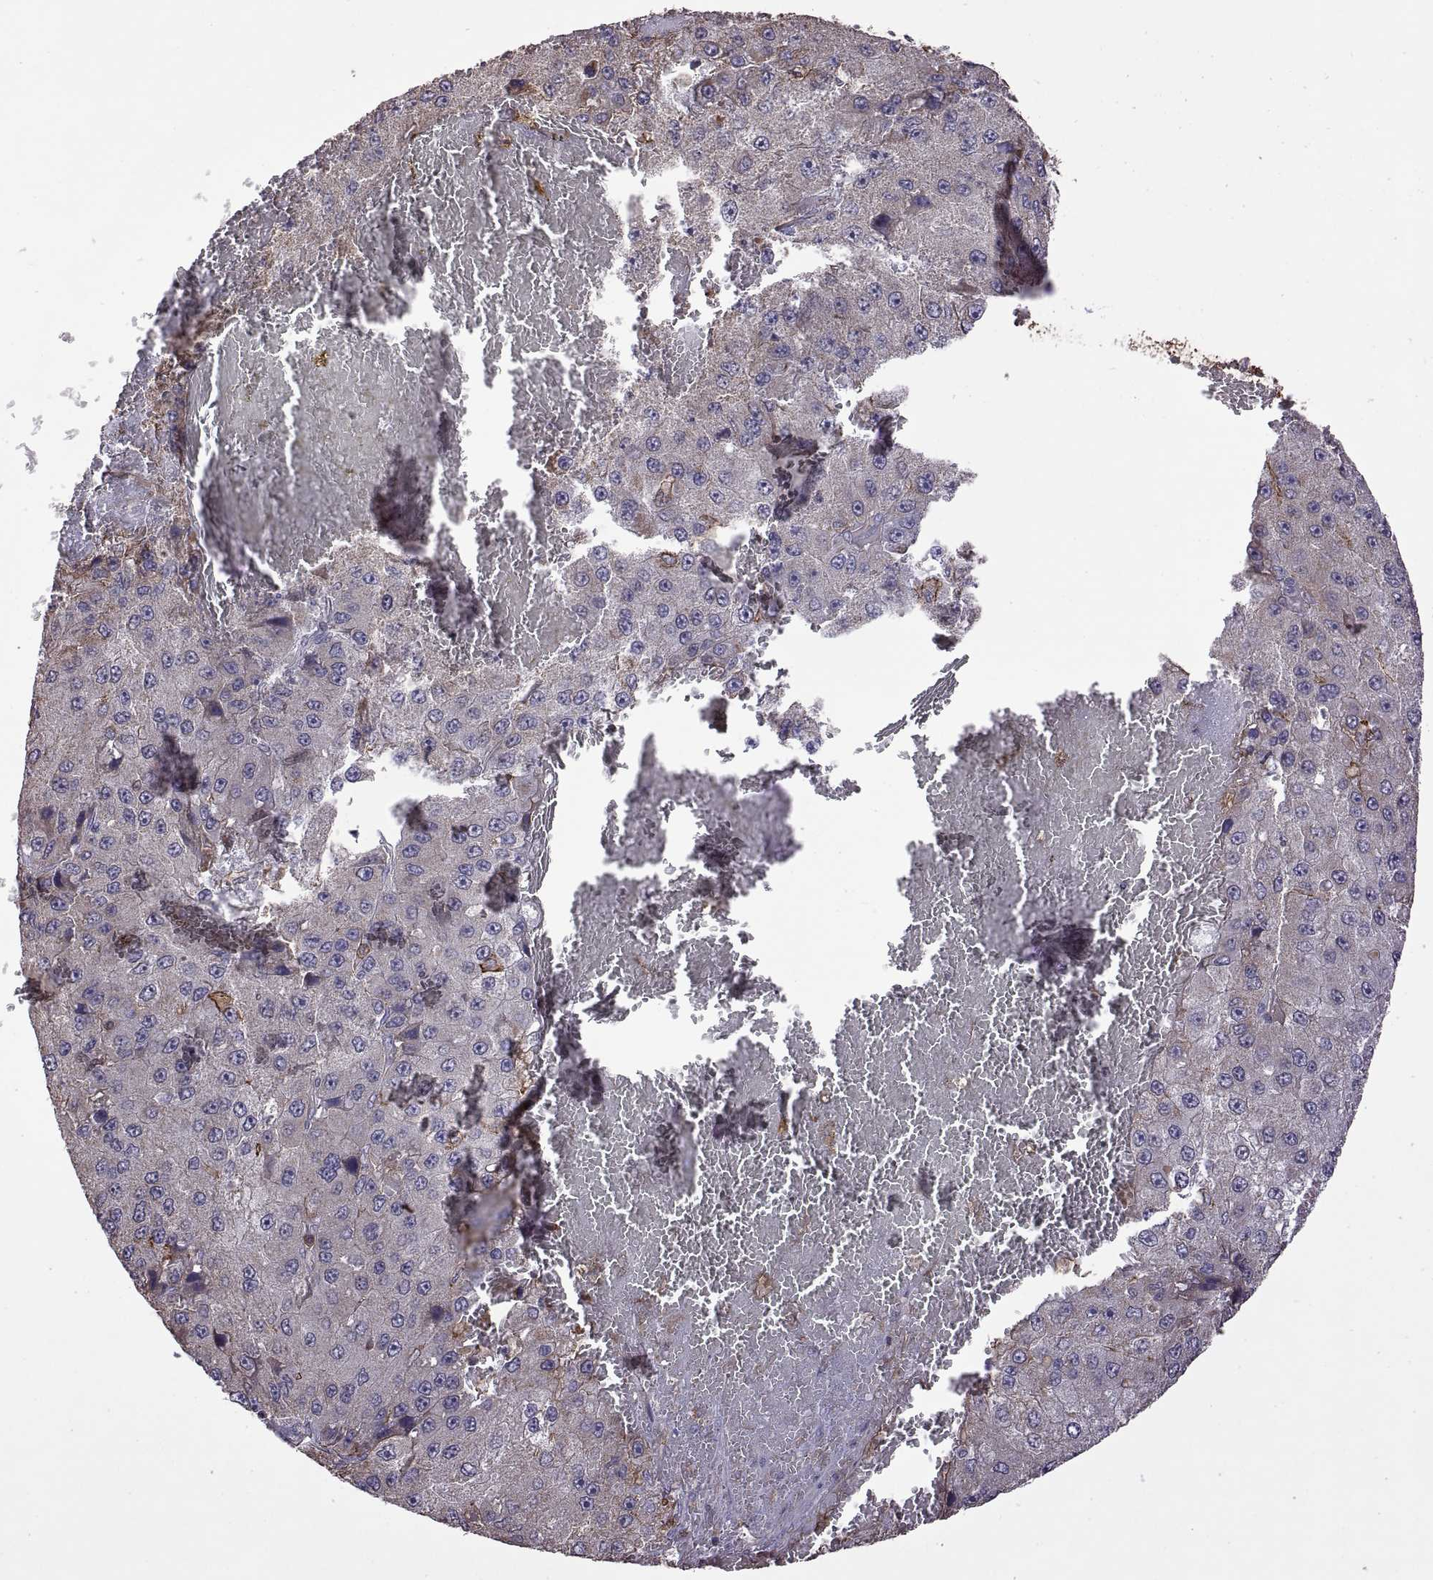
{"staining": {"intensity": "negative", "quantity": "none", "location": "none"}, "tissue": "liver cancer", "cell_type": "Tumor cells", "image_type": "cancer", "snomed": [{"axis": "morphology", "description": "Carcinoma, Hepatocellular, NOS"}, {"axis": "topography", "description": "Liver"}], "caption": "An image of liver cancer stained for a protein displays no brown staining in tumor cells.", "gene": "S100A10", "patient": {"sex": "female", "age": 73}}